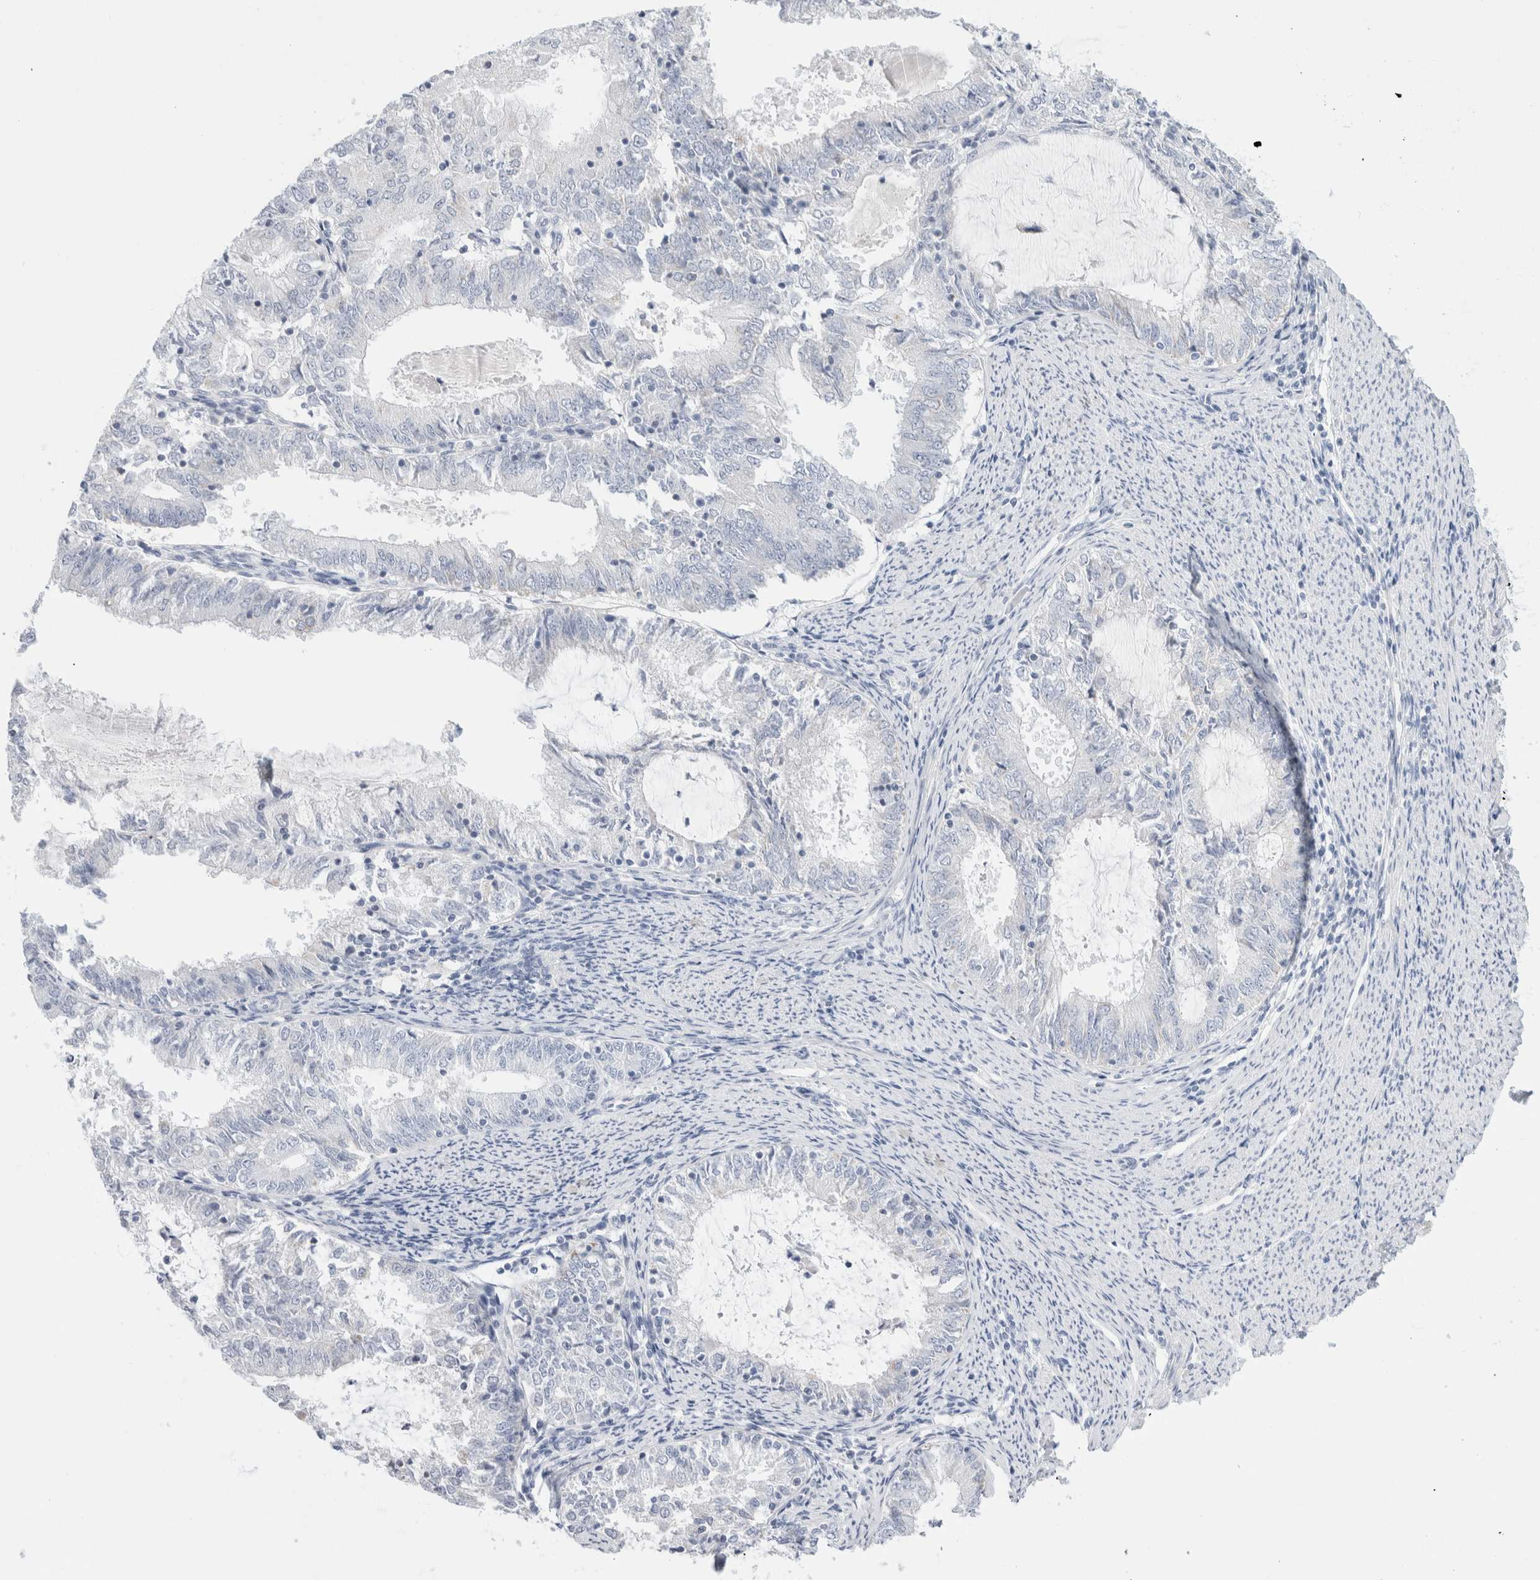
{"staining": {"intensity": "negative", "quantity": "none", "location": "none"}, "tissue": "endometrial cancer", "cell_type": "Tumor cells", "image_type": "cancer", "snomed": [{"axis": "morphology", "description": "Adenocarcinoma, NOS"}, {"axis": "topography", "description": "Endometrium"}], "caption": "Endometrial adenocarcinoma stained for a protein using immunohistochemistry (IHC) exhibits no expression tumor cells.", "gene": "ECHDC2", "patient": {"sex": "female", "age": 57}}